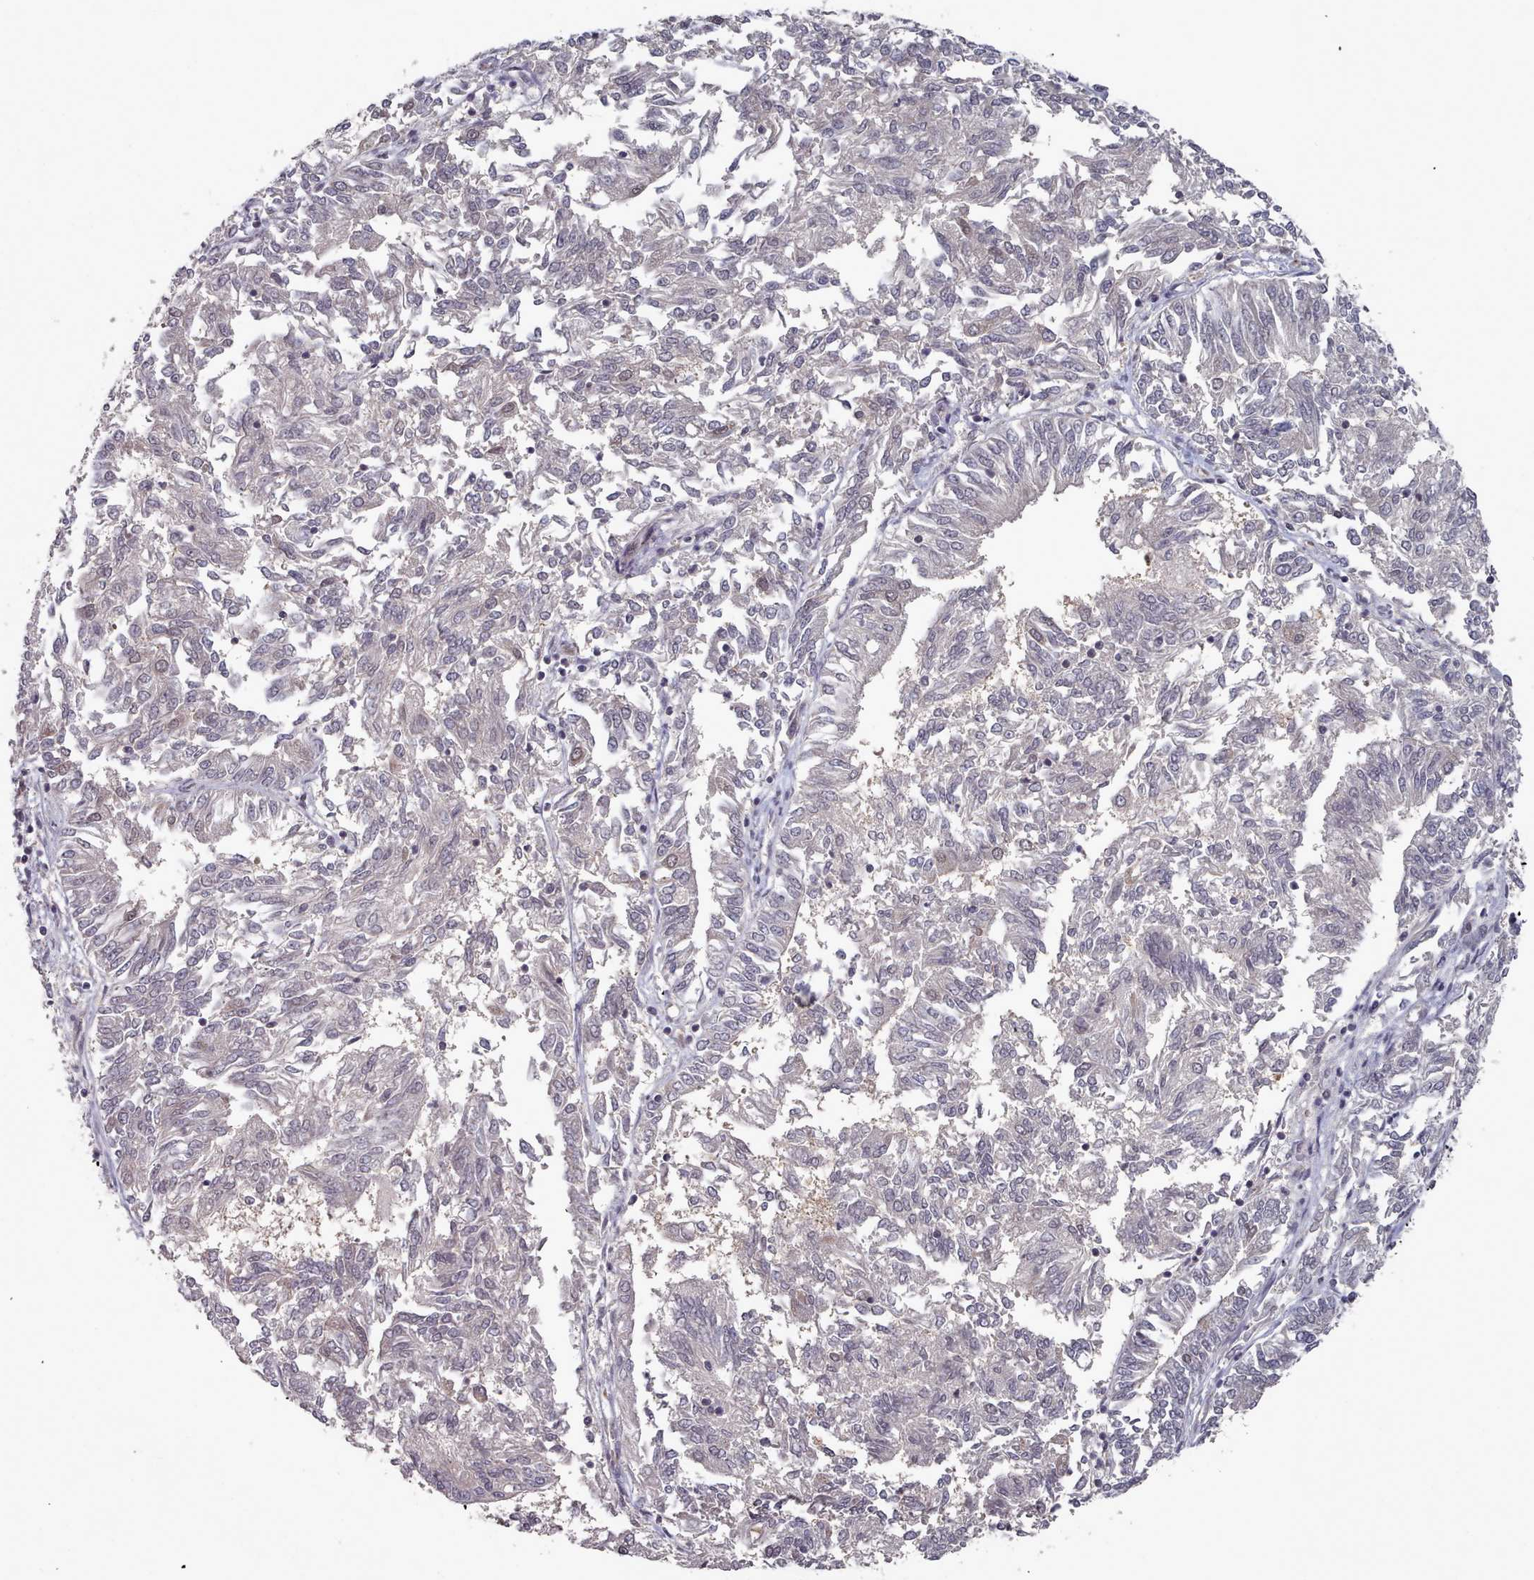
{"staining": {"intensity": "negative", "quantity": "none", "location": "none"}, "tissue": "endometrial cancer", "cell_type": "Tumor cells", "image_type": "cancer", "snomed": [{"axis": "morphology", "description": "Adenocarcinoma, NOS"}, {"axis": "topography", "description": "Endometrium"}], "caption": "Tumor cells are negative for brown protein staining in endometrial cancer (adenocarcinoma).", "gene": "HYAL3", "patient": {"sex": "female", "age": 58}}